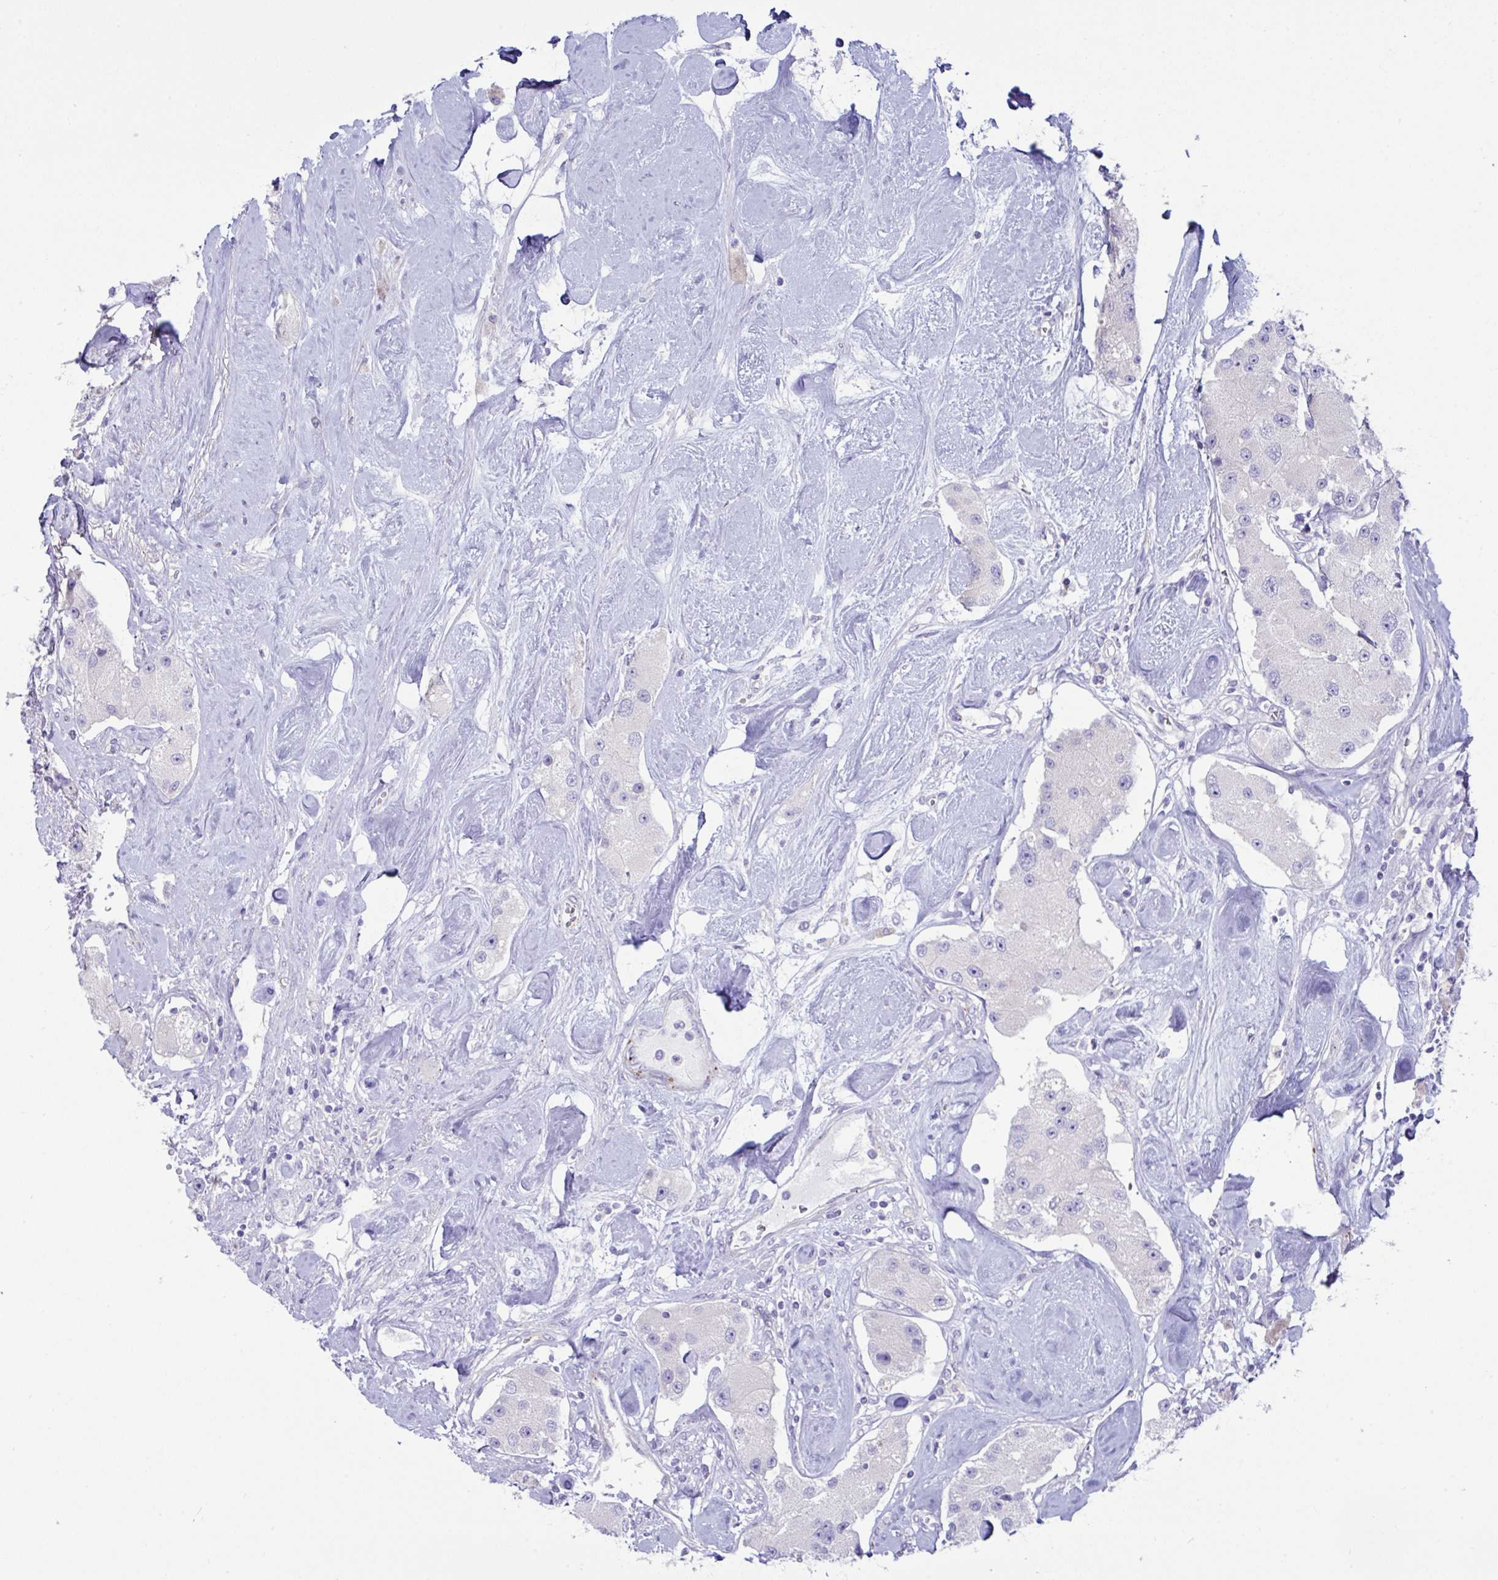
{"staining": {"intensity": "negative", "quantity": "none", "location": "none"}, "tissue": "carcinoid", "cell_type": "Tumor cells", "image_type": "cancer", "snomed": [{"axis": "morphology", "description": "Carcinoid, malignant, NOS"}, {"axis": "topography", "description": "Pancreas"}], "caption": "This histopathology image is of carcinoid (malignant) stained with immunohistochemistry (IHC) to label a protein in brown with the nuclei are counter-stained blue. There is no positivity in tumor cells.", "gene": "MED11", "patient": {"sex": "male", "age": 41}}